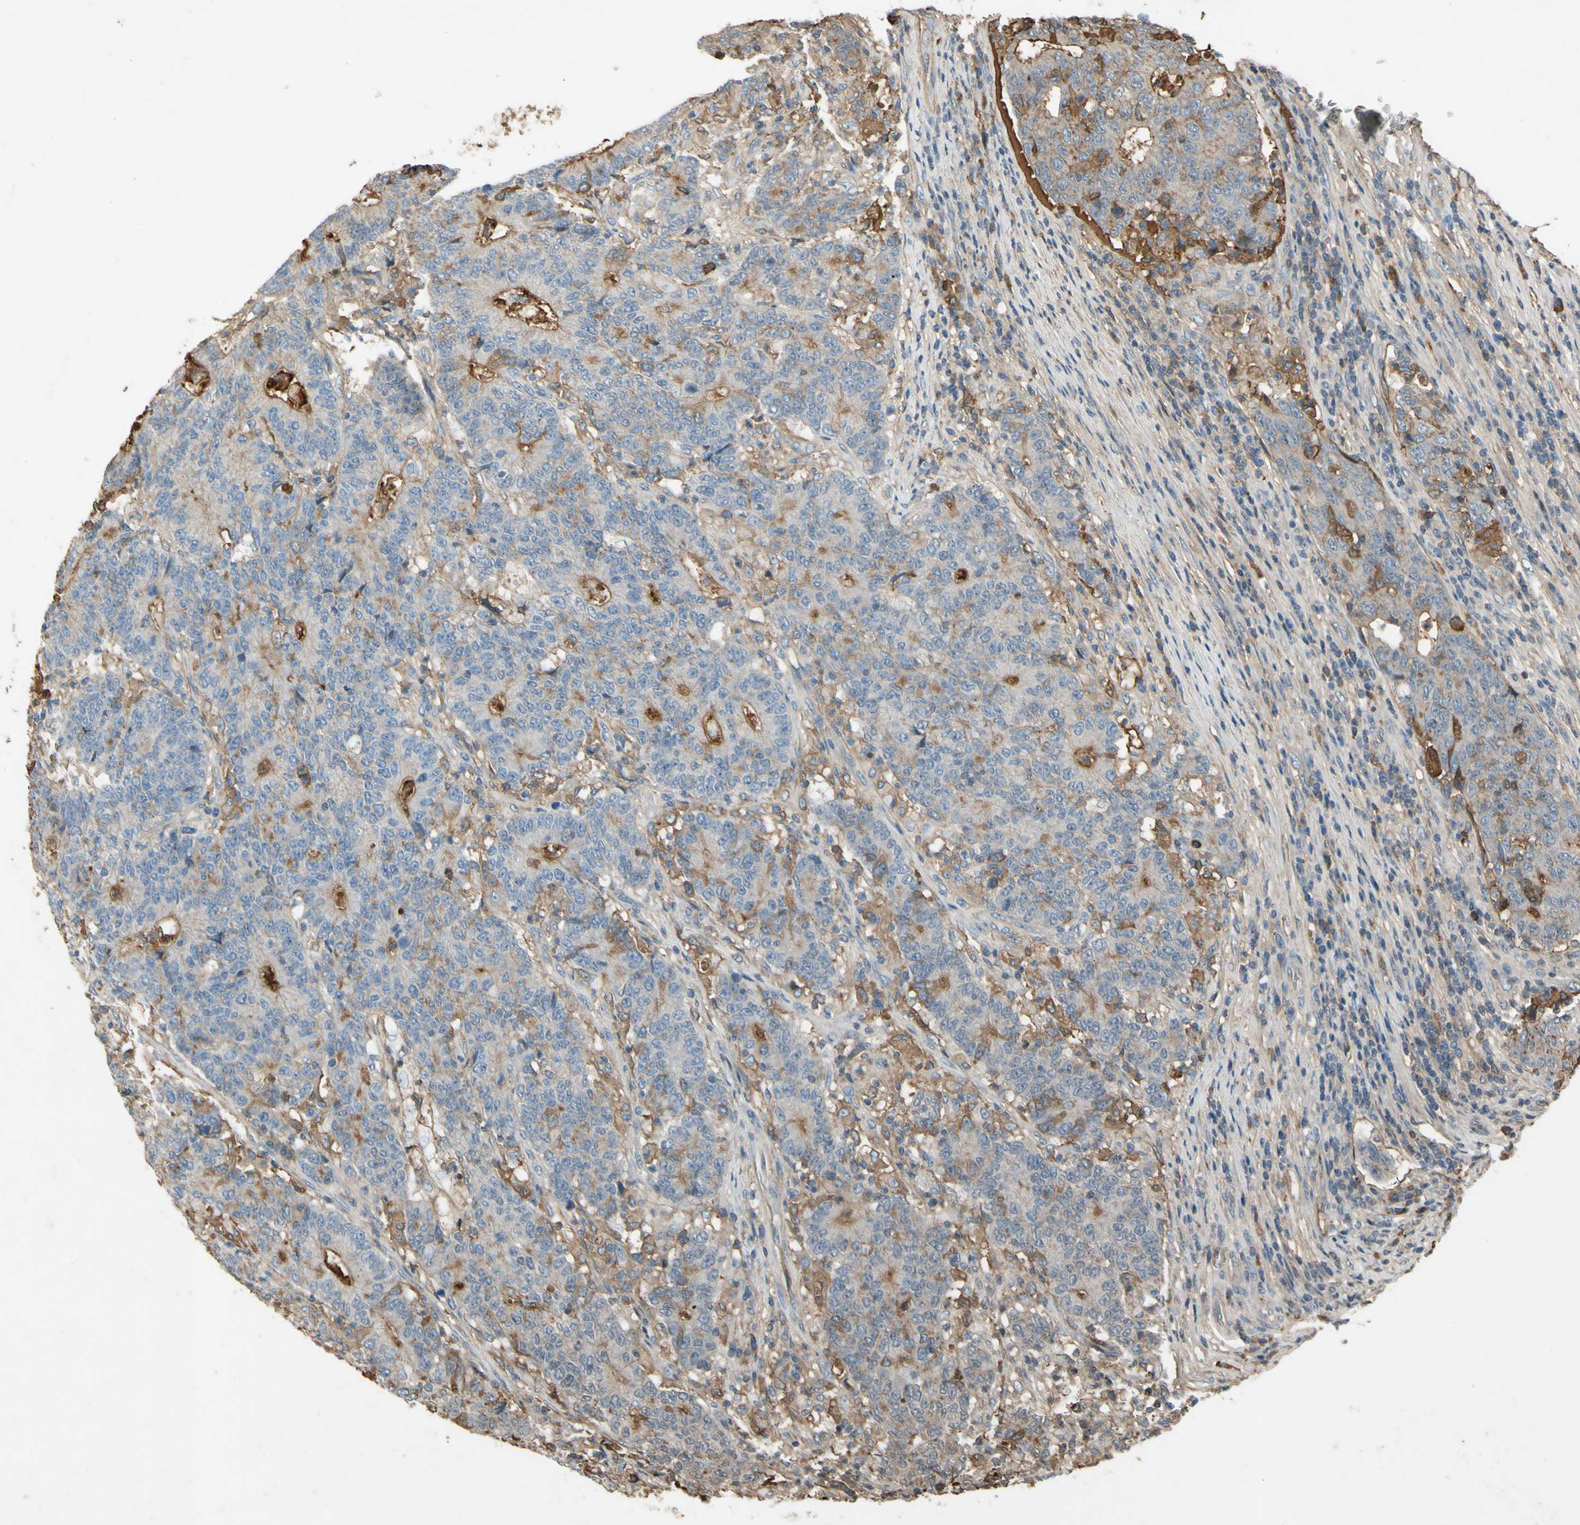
{"staining": {"intensity": "weak", "quantity": ">75%", "location": "cytoplasmic/membranous"}, "tissue": "colorectal cancer", "cell_type": "Tumor cells", "image_type": "cancer", "snomed": [{"axis": "morphology", "description": "Normal tissue, NOS"}, {"axis": "morphology", "description": "Adenocarcinoma, NOS"}, {"axis": "topography", "description": "Colon"}], "caption": "Immunohistochemistry micrograph of colorectal cancer (adenocarcinoma) stained for a protein (brown), which reveals low levels of weak cytoplasmic/membranous positivity in about >75% of tumor cells.", "gene": "TIMP2", "patient": {"sex": "female", "age": 75}}